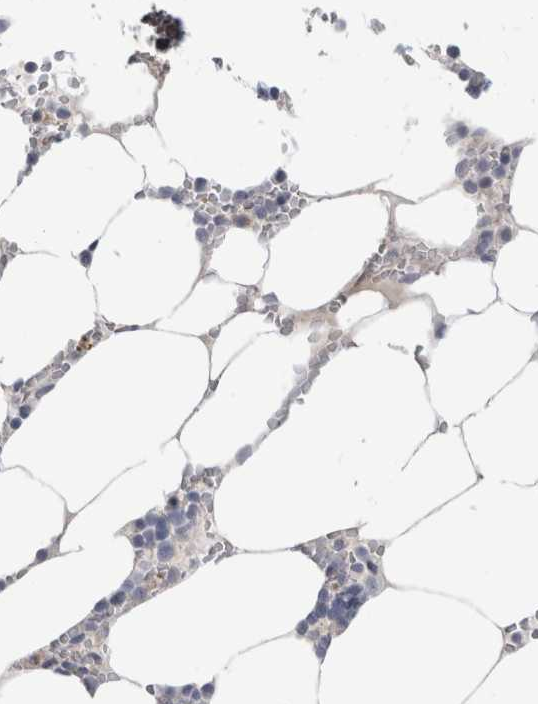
{"staining": {"intensity": "negative", "quantity": "none", "location": "none"}, "tissue": "bone marrow", "cell_type": "Hematopoietic cells", "image_type": "normal", "snomed": [{"axis": "morphology", "description": "Normal tissue, NOS"}, {"axis": "topography", "description": "Bone marrow"}], "caption": "Immunohistochemistry of normal bone marrow exhibits no expression in hematopoietic cells. (DAB (3,3'-diaminobenzidine) immunohistochemistry (IHC) visualized using brightfield microscopy, high magnification).", "gene": "AFP", "patient": {"sex": "male", "age": 70}}